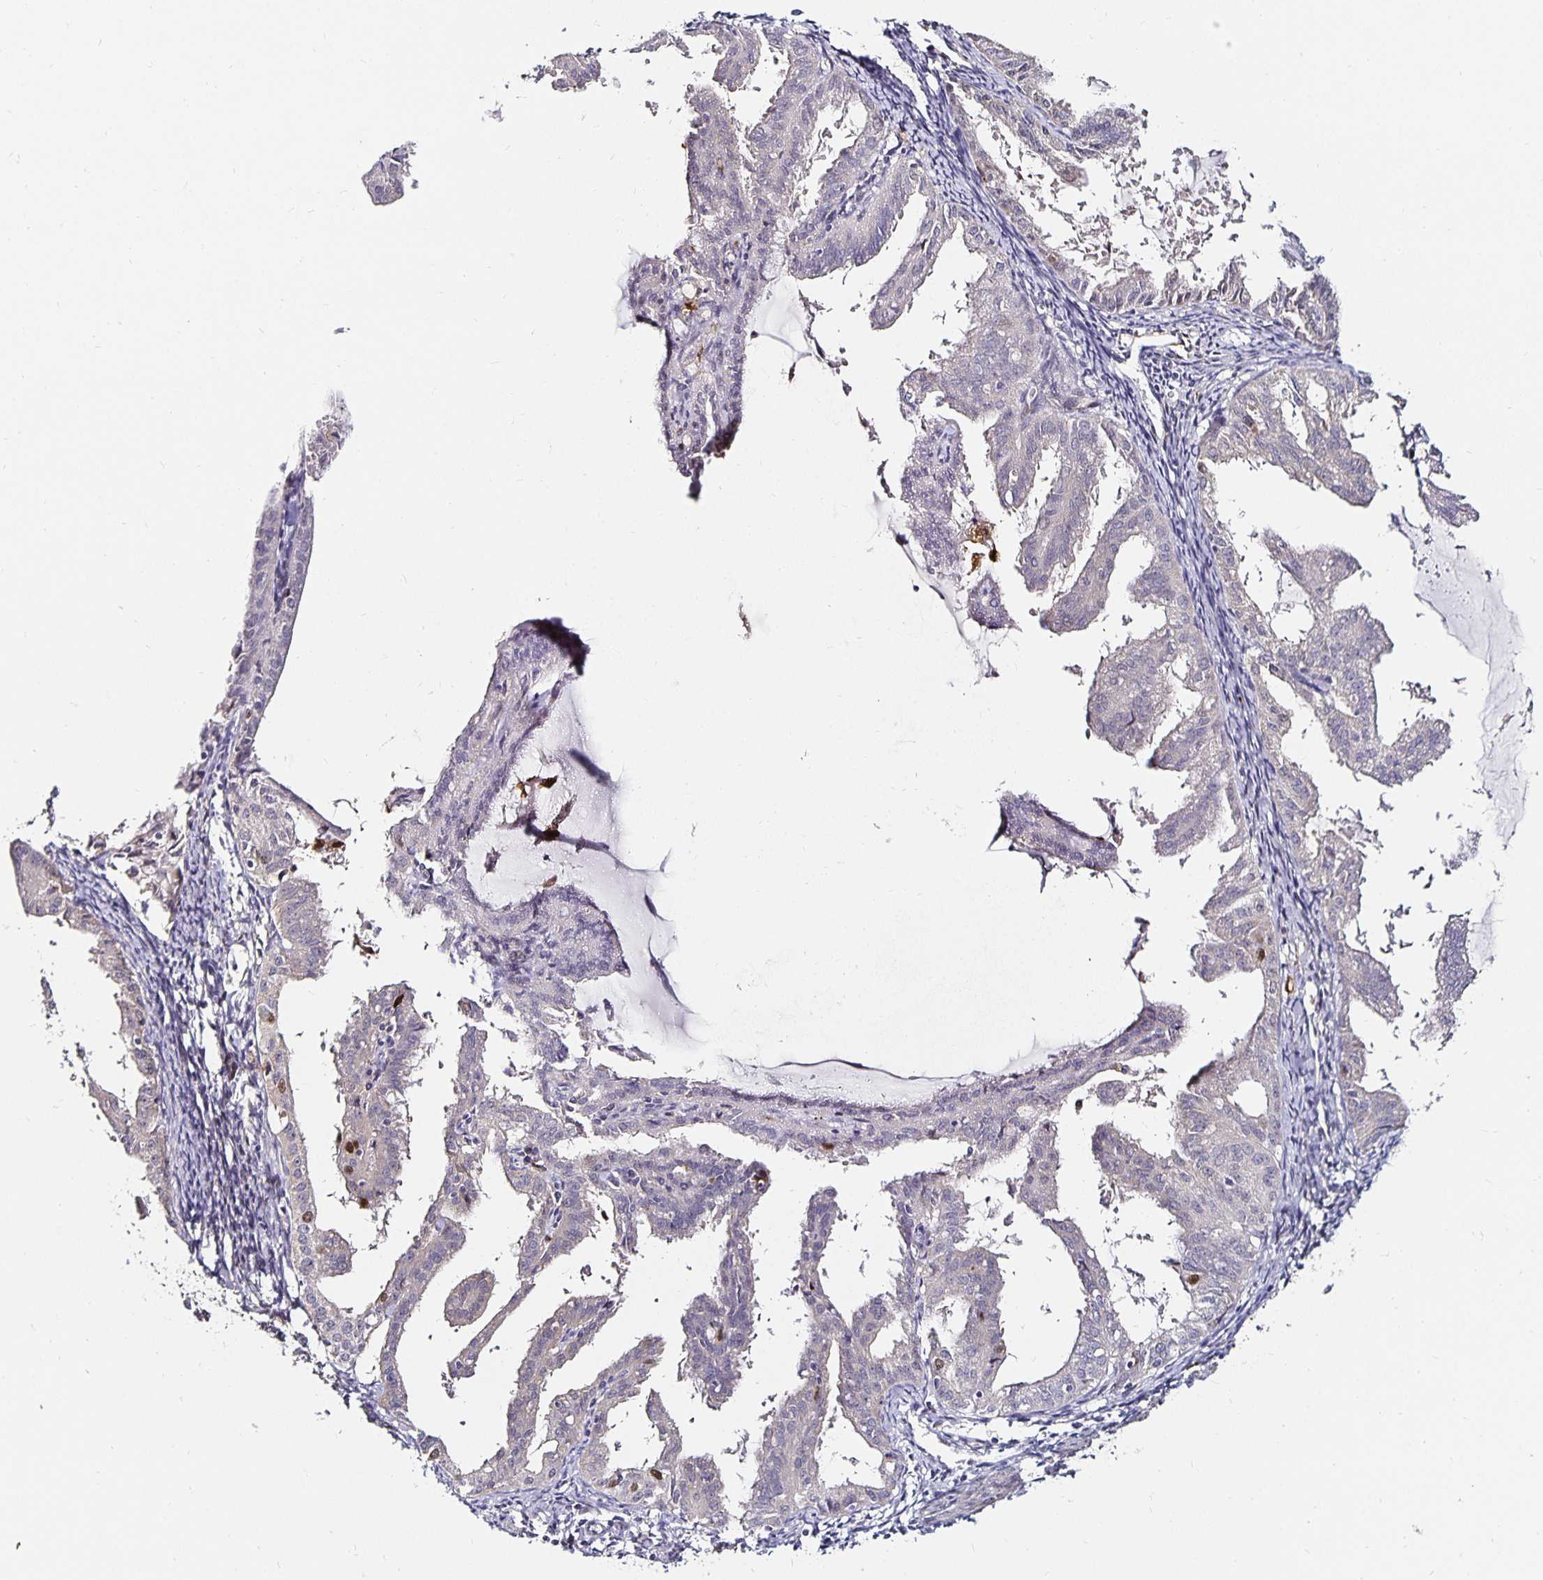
{"staining": {"intensity": "negative", "quantity": "none", "location": "none"}, "tissue": "endometrial cancer", "cell_type": "Tumor cells", "image_type": "cancer", "snomed": [{"axis": "morphology", "description": "Adenocarcinoma, NOS"}, {"axis": "topography", "description": "Endometrium"}], "caption": "Immunohistochemistry (IHC) of adenocarcinoma (endometrial) exhibits no staining in tumor cells. (Brightfield microscopy of DAB (3,3'-diaminobenzidine) immunohistochemistry at high magnification).", "gene": "ANLN", "patient": {"sex": "female", "age": 70}}